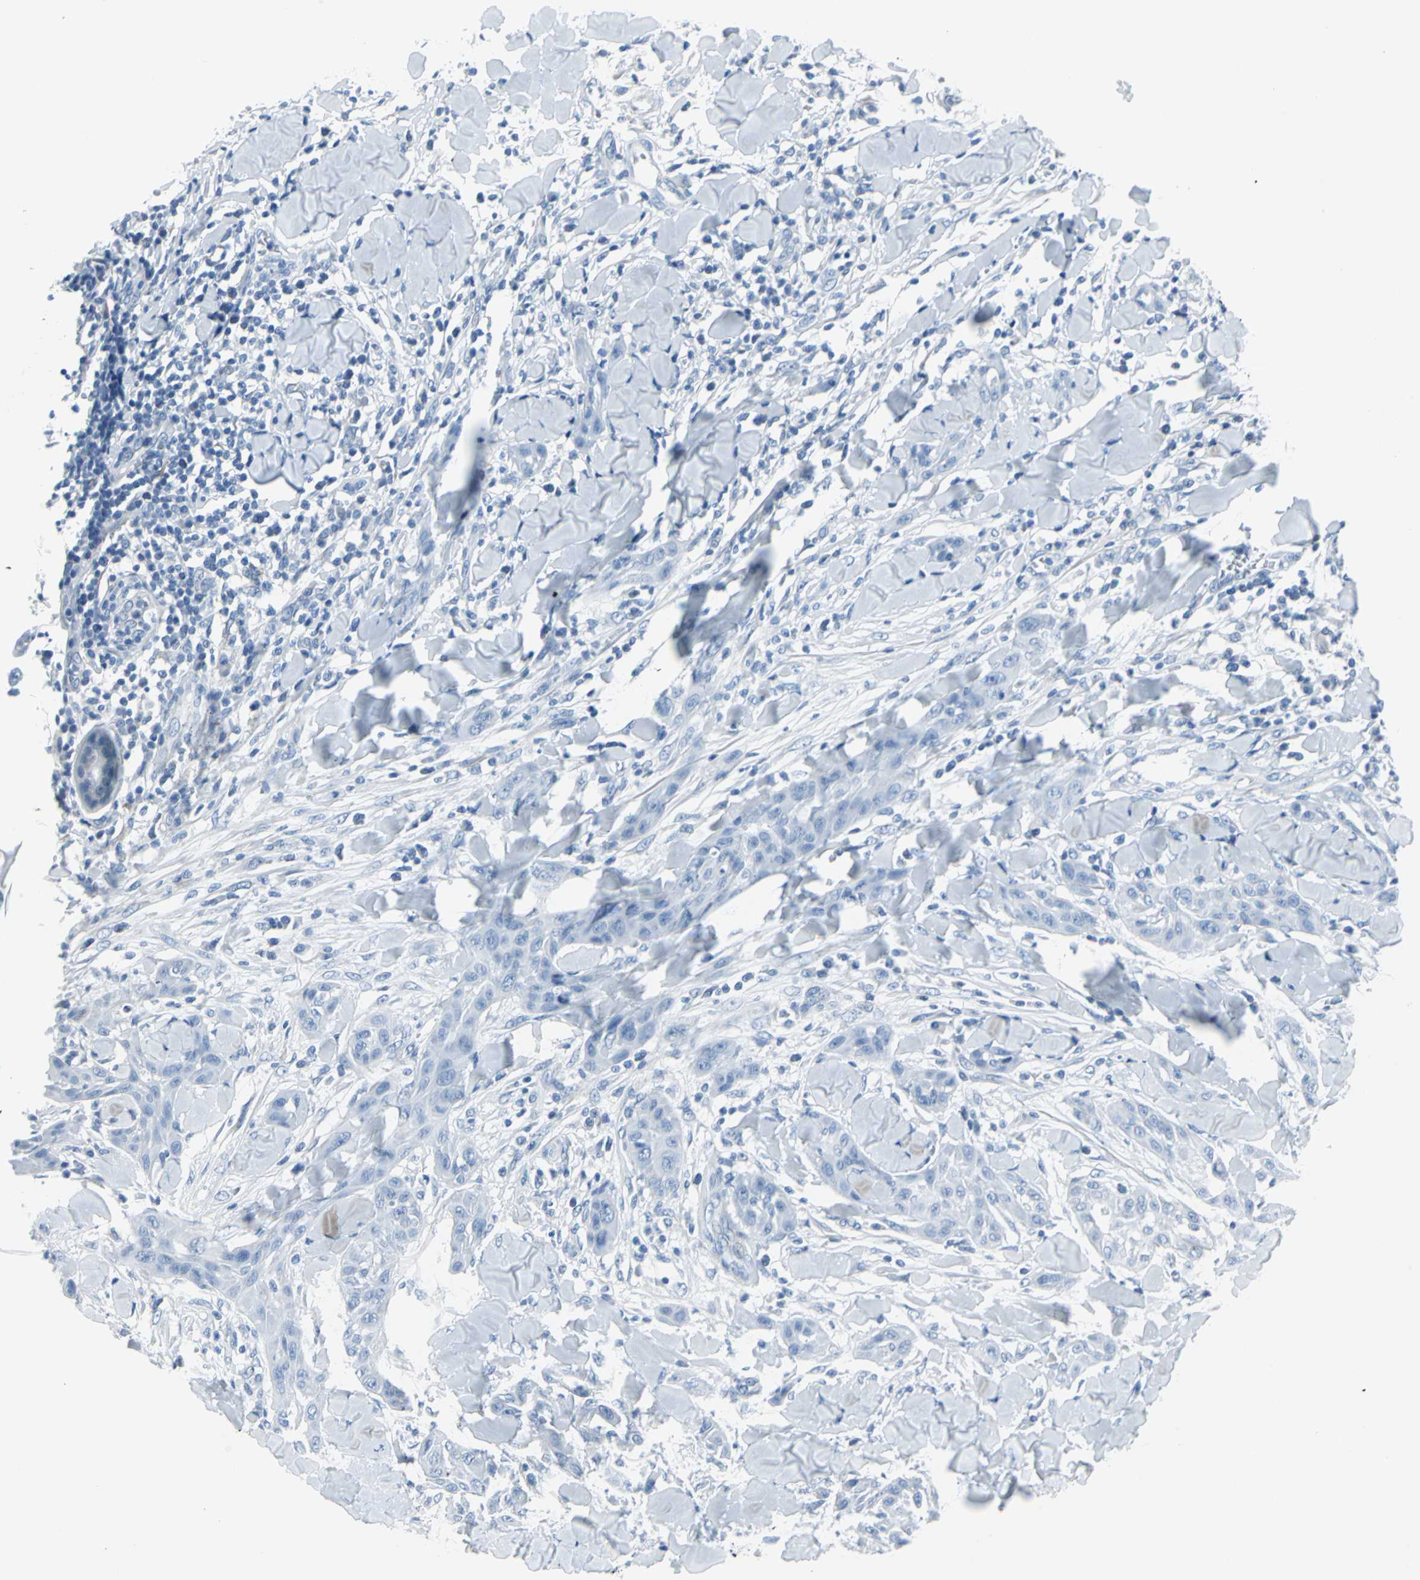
{"staining": {"intensity": "negative", "quantity": "none", "location": "none"}, "tissue": "skin cancer", "cell_type": "Tumor cells", "image_type": "cancer", "snomed": [{"axis": "morphology", "description": "Squamous cell carcinoma, NOS"}, {"axis": "topography", "description": "Skin"}], "caption": "This micrograph is of skin cancer (squamous cell carcinoma) stained with immunohistochemistry (IHC) to label a protein in brown with the nuclei are counter-stained blue. There is no expression in tumor cells. (IHC, brightfield microscopy, high magnification).", "gene": "CYB5A", "patient": {"sex": "male", "age": 24}}